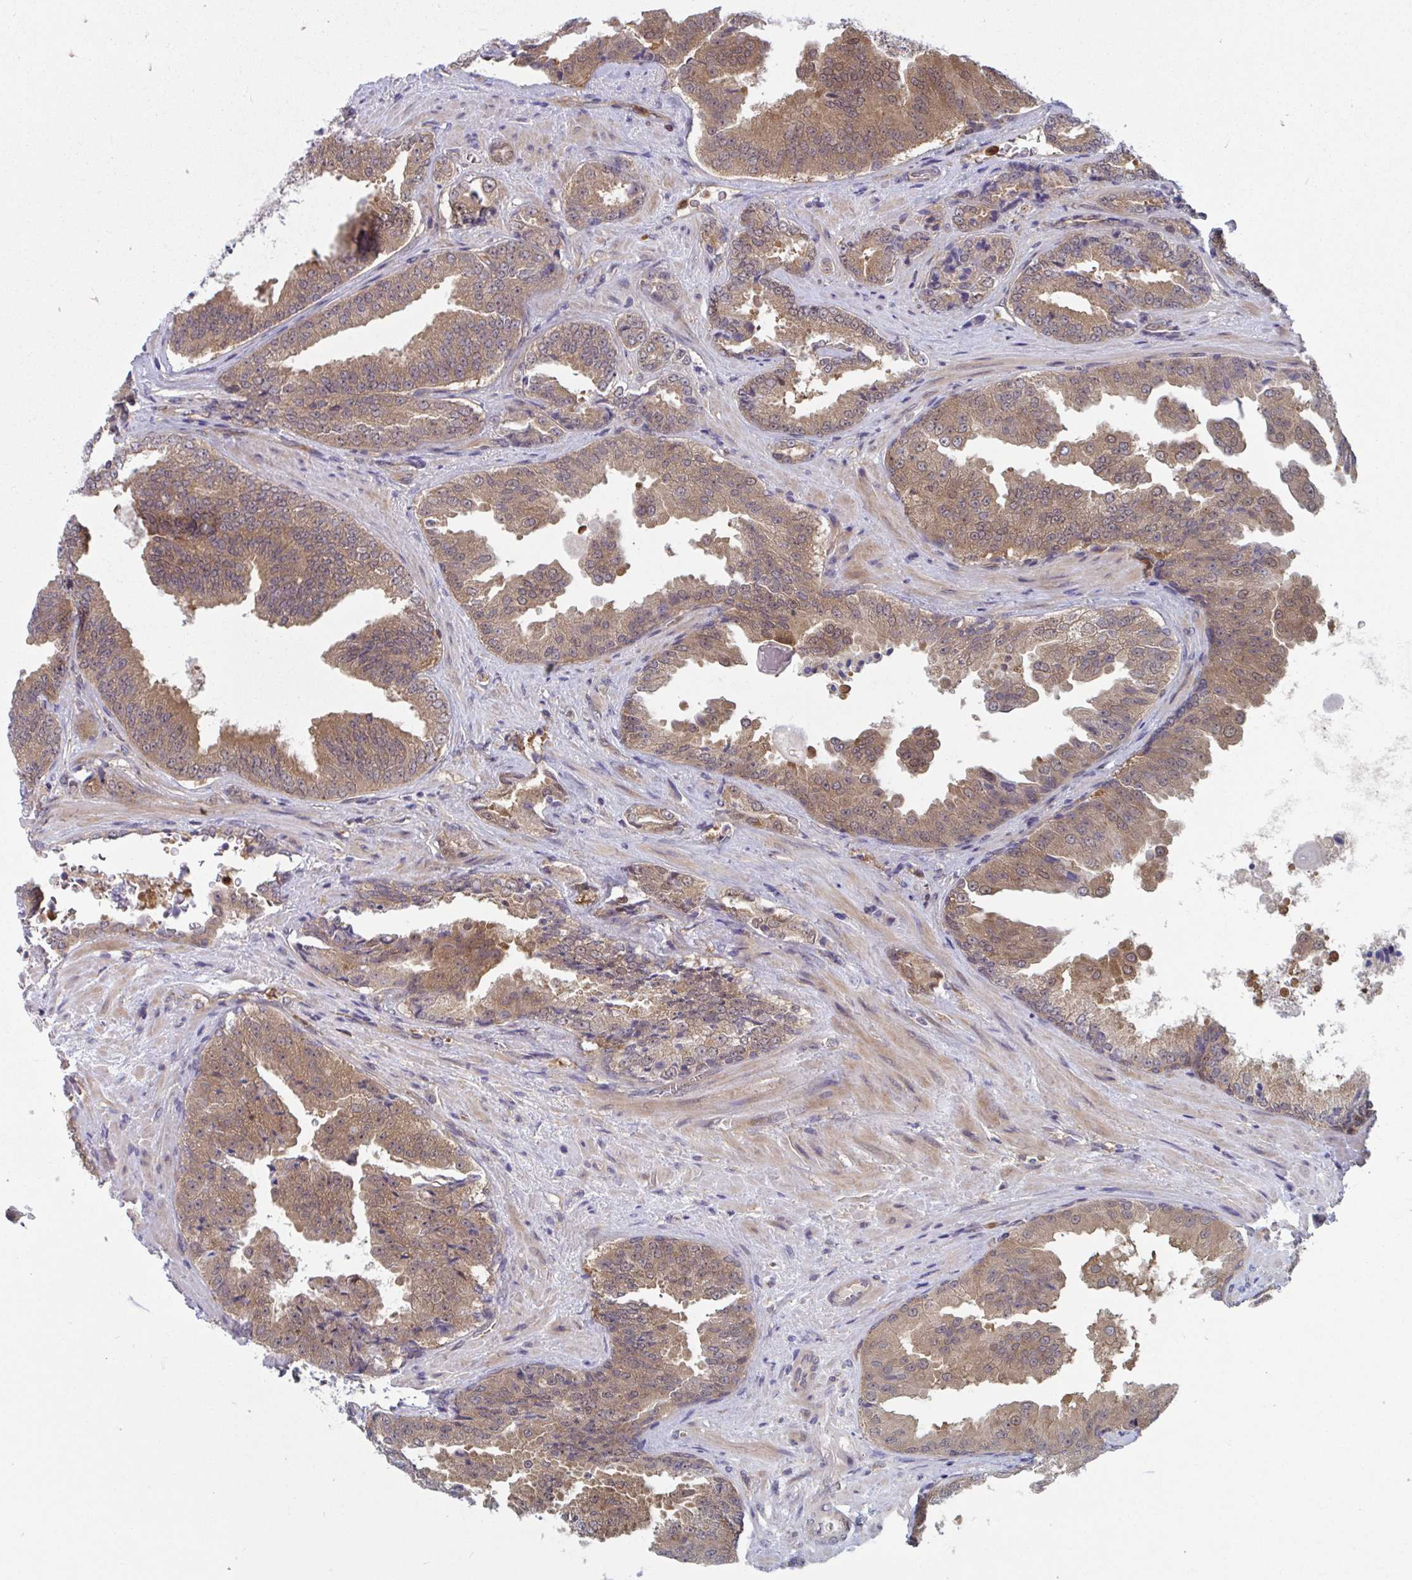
{"staining": {"intensity": "moderate", "quantity": ">75%", "location": "cytoplasmic/membranous,nuclear"}, "tissue": "prostate cancer", "cell_type": "Tumor cells", "image_type": "cancer", "snomed": [{"axis": "morphology", "description": "Adenocarcinoma, Low grade"}, {"axis": "topography", "description": "Prostate"}], "caption": "Immunohistochemistry (IHC) of human prostate low-grade adenocarcinoma demonstrates medium levels of moderate cytoplasmic/membranous and nuclear expression in about >75% of tumor cells.", "gene": "LMNTD2", "patient": {"sex": "male", "age": 67}}